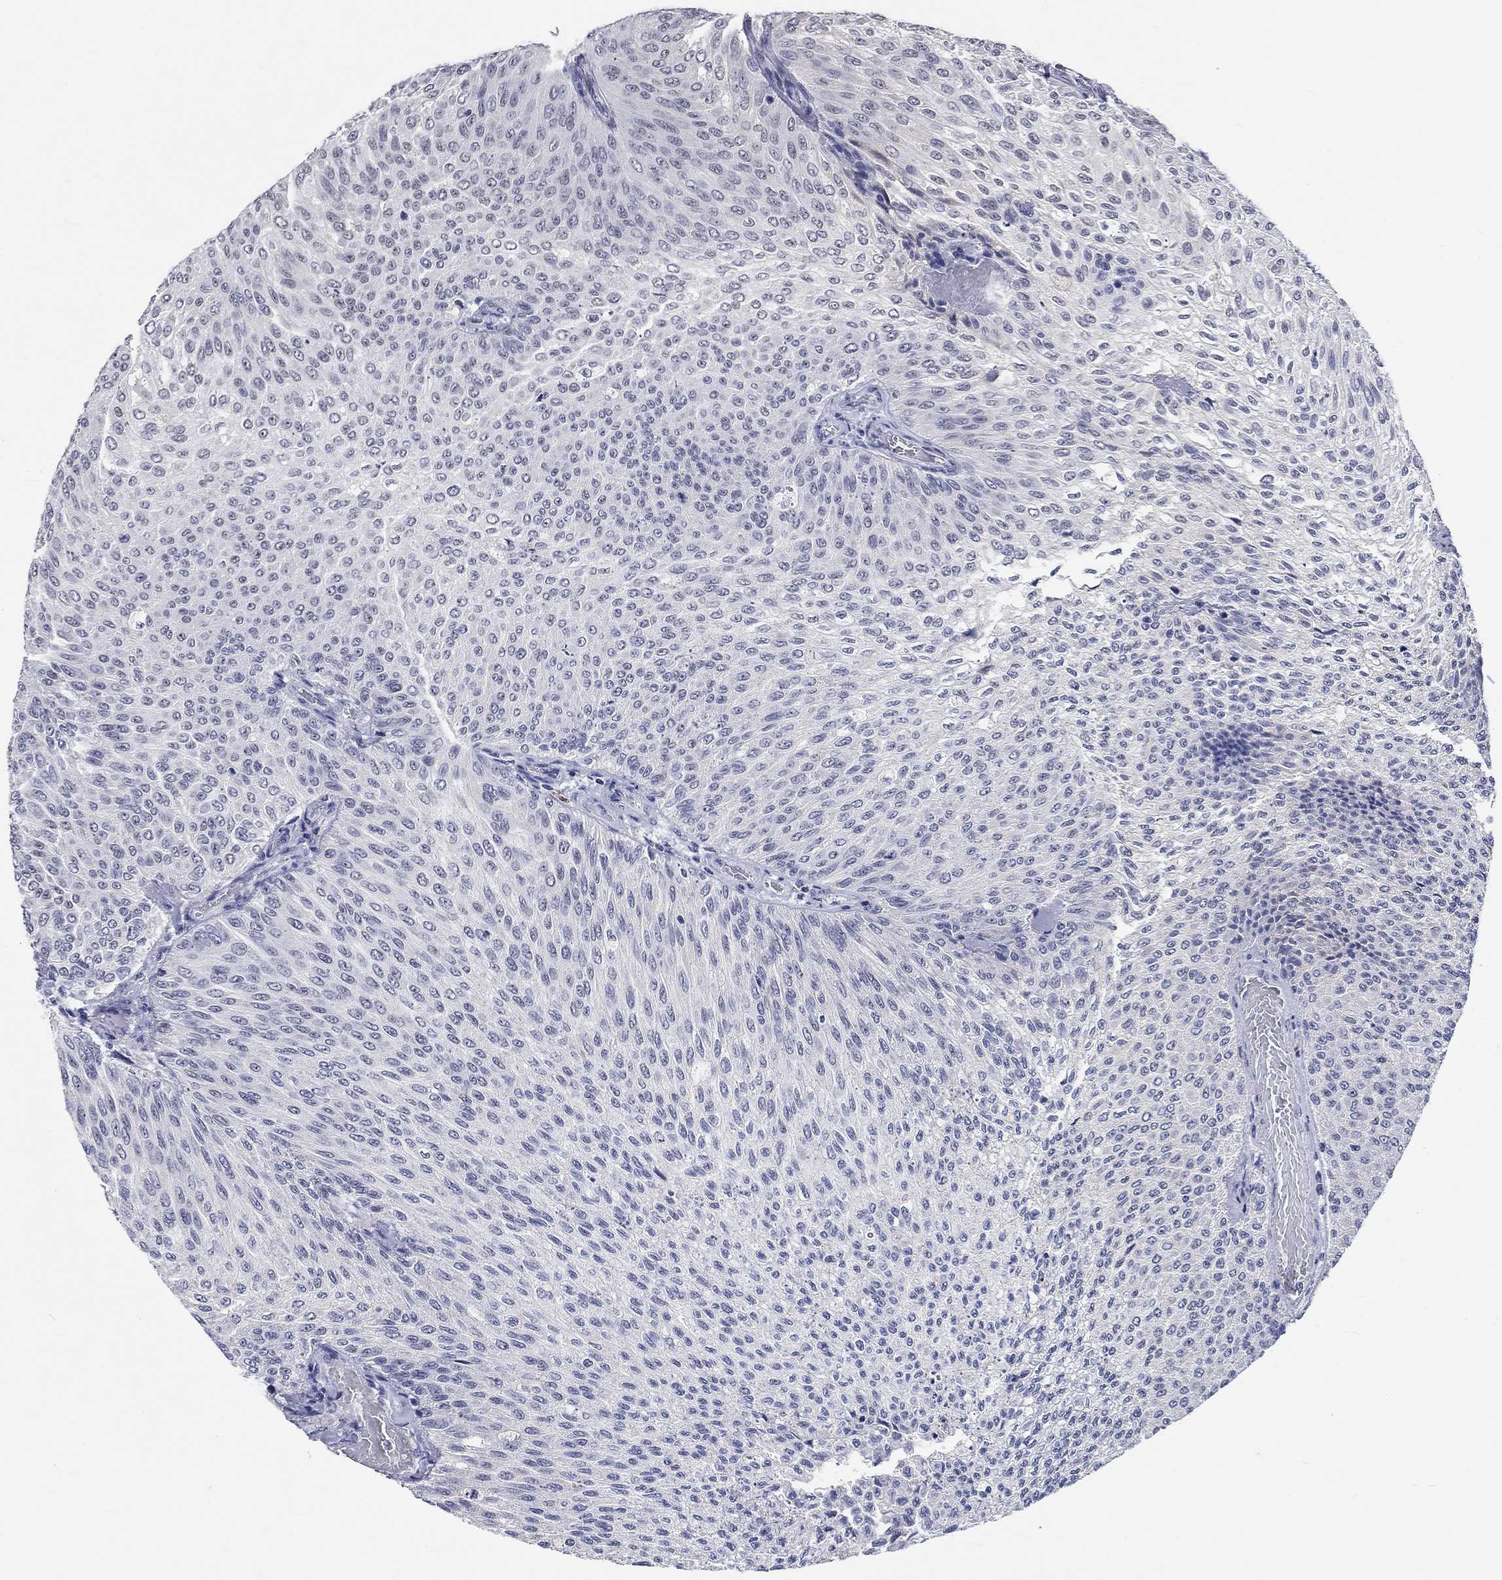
{"staining": {"intensity": "negative", "quantity": "none", "location": "none"}, "tissue": "urothelial cancer", "cell_type": "Tumor cells", "image_type": "cancer", "snomed": [{"axis": "morphology", "description": "Urothelial carcinoma, Low grade"}, {"axis": "topography", "description": "Ureter, NOS"}, {"axis": "topography", "description": "Urinary bladder"}], "caption": "The IHC histopathology image has no significant staining in tumor cells of urothelial cancer tissue. The staining is performed using DAB brown chromogen with nuclei counter-stained in using hematoxylin.", "gene": "GRIN1", "patient": {"sex": "male", "age": 78}}